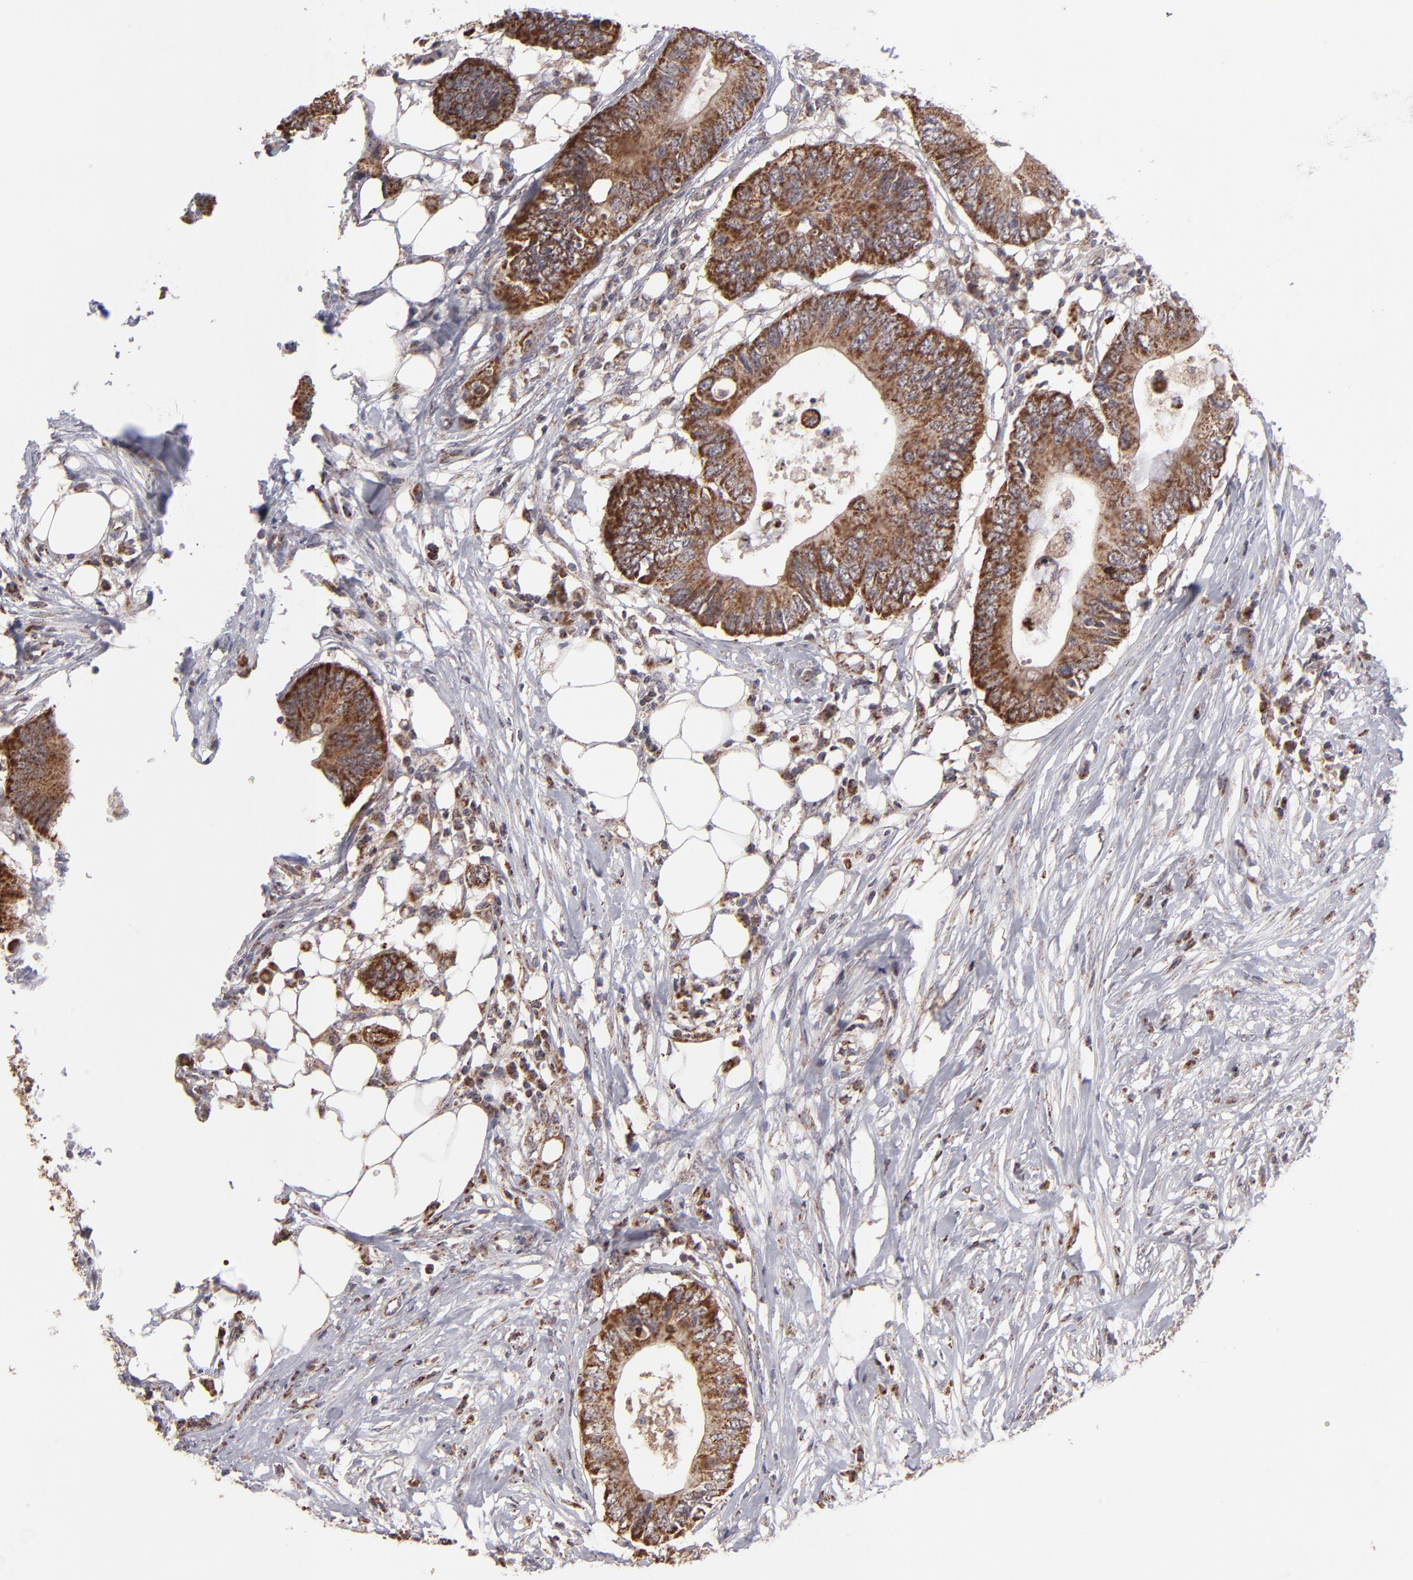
{"staining": {"intensity": "moderate", "quantity": ">75%", "location": "cytoplasmic/membranous"}, "tissue": "colorectal cancer", "cell_type": "Tumor cells", "image_type": "cancer", "snomed": [{"axis": "morphology", "description": "Adenocarcinoma, NOS"}, {"axis": "topography", "description": "Colon"}], "caption": "Immunohistochemistry (IHC) micrograph of colorectal cancer (adenocarcinoma) stained for a protein (brown), which reveals medium levels of moderate cytoplasmic/membranous staining in approximately >75% of tumor cells.", "gene": "SLC15A1", "patient": {"sex": "male", "age": 71}}